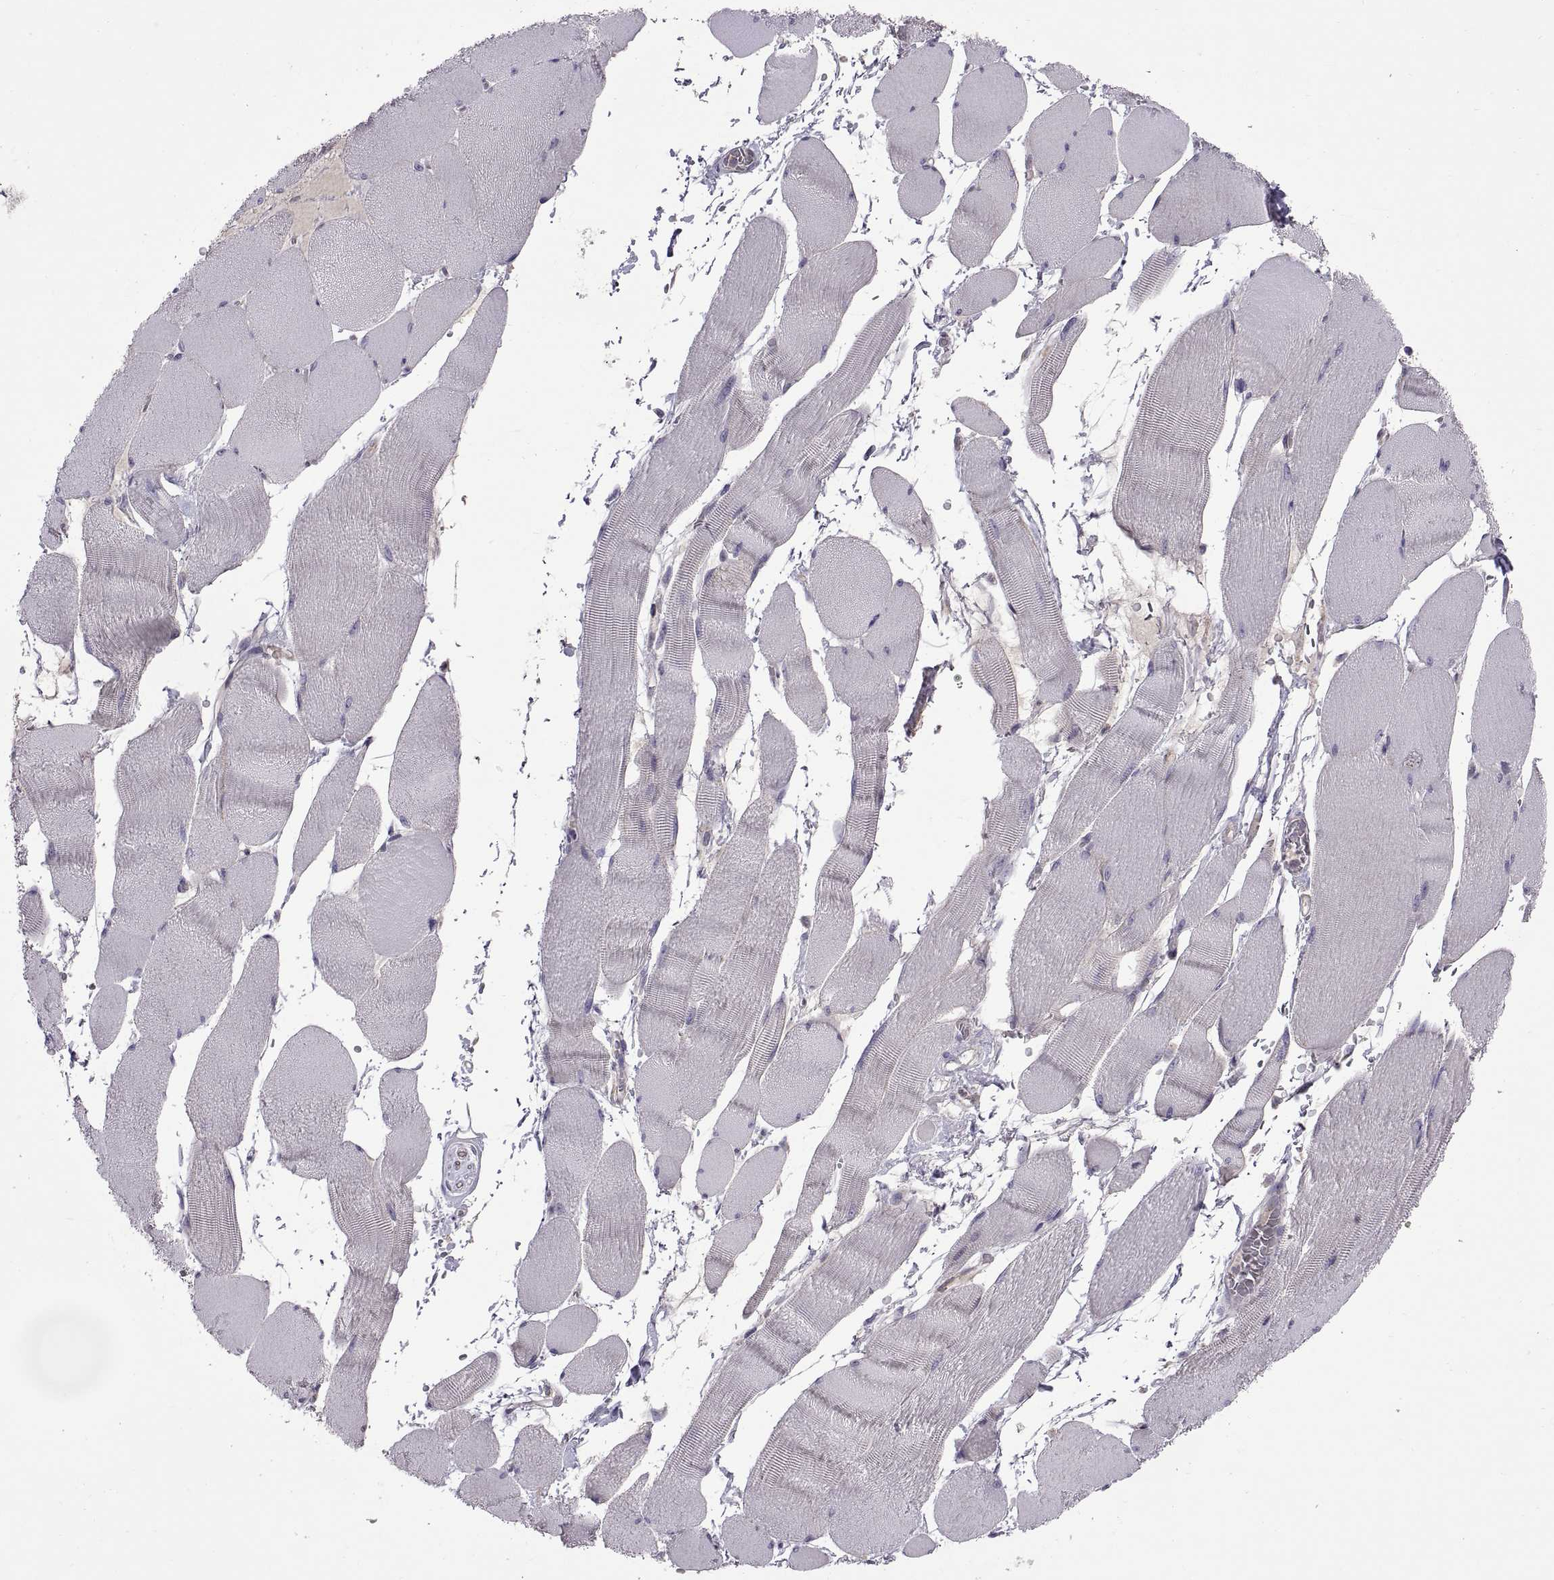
{"staining": {"intensity": "negative", "quantity": "none", "location": "none"}, "tissue": "skeletal muscle", "cell_type": "Myocytes", "image_type": "normal", "snomed": [{"axis": "morphology", "description": "Normal tissue, NOS"}, {"axis": "topography", "description": "Skeletal muscle"}], "caption": "Photomicrograph shows no significant protein staining in myocytes of benign skeletal muscle.", "gene": "ARSL", "patient": {"sex": "male", "age": 56}}